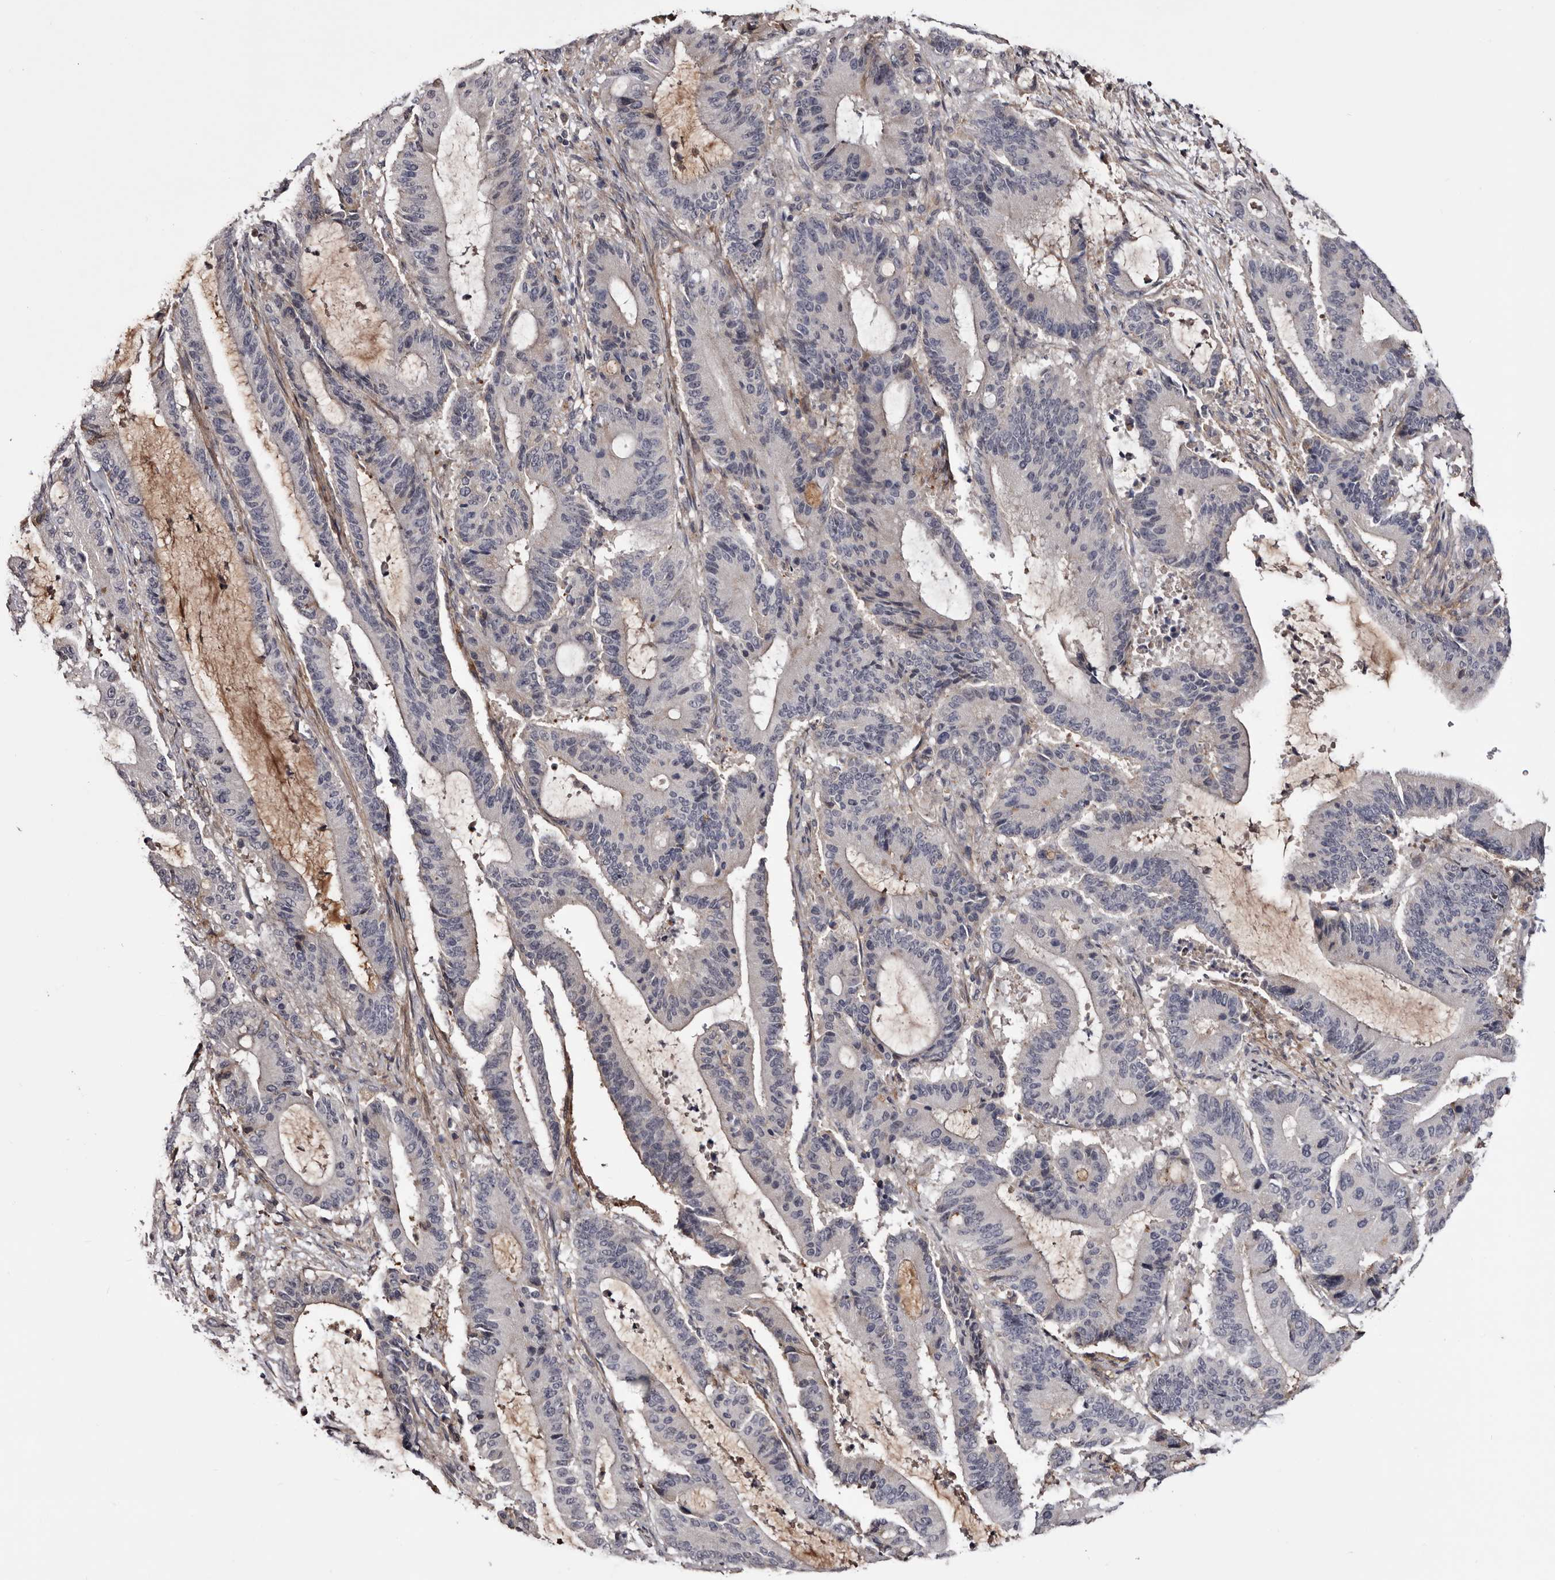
{"staining": {"intensity": "negative", "quantity": "none", "location": "none"}, "tissue": "liver cancer", "cell_type": "Tumor cells", "image_type": "cancer", "snomed": [{"axis": "morphology", "description": "Cholangiocarcinoma"}, {"axis": "topography", "description": "Liver"}], "caption": "Micrograph shows no protein staining in tumor cells of liver cholangiocarcinoma tissue.", "gene": "CYP1B1", "patient": {"sex": "female", "age": 73}}